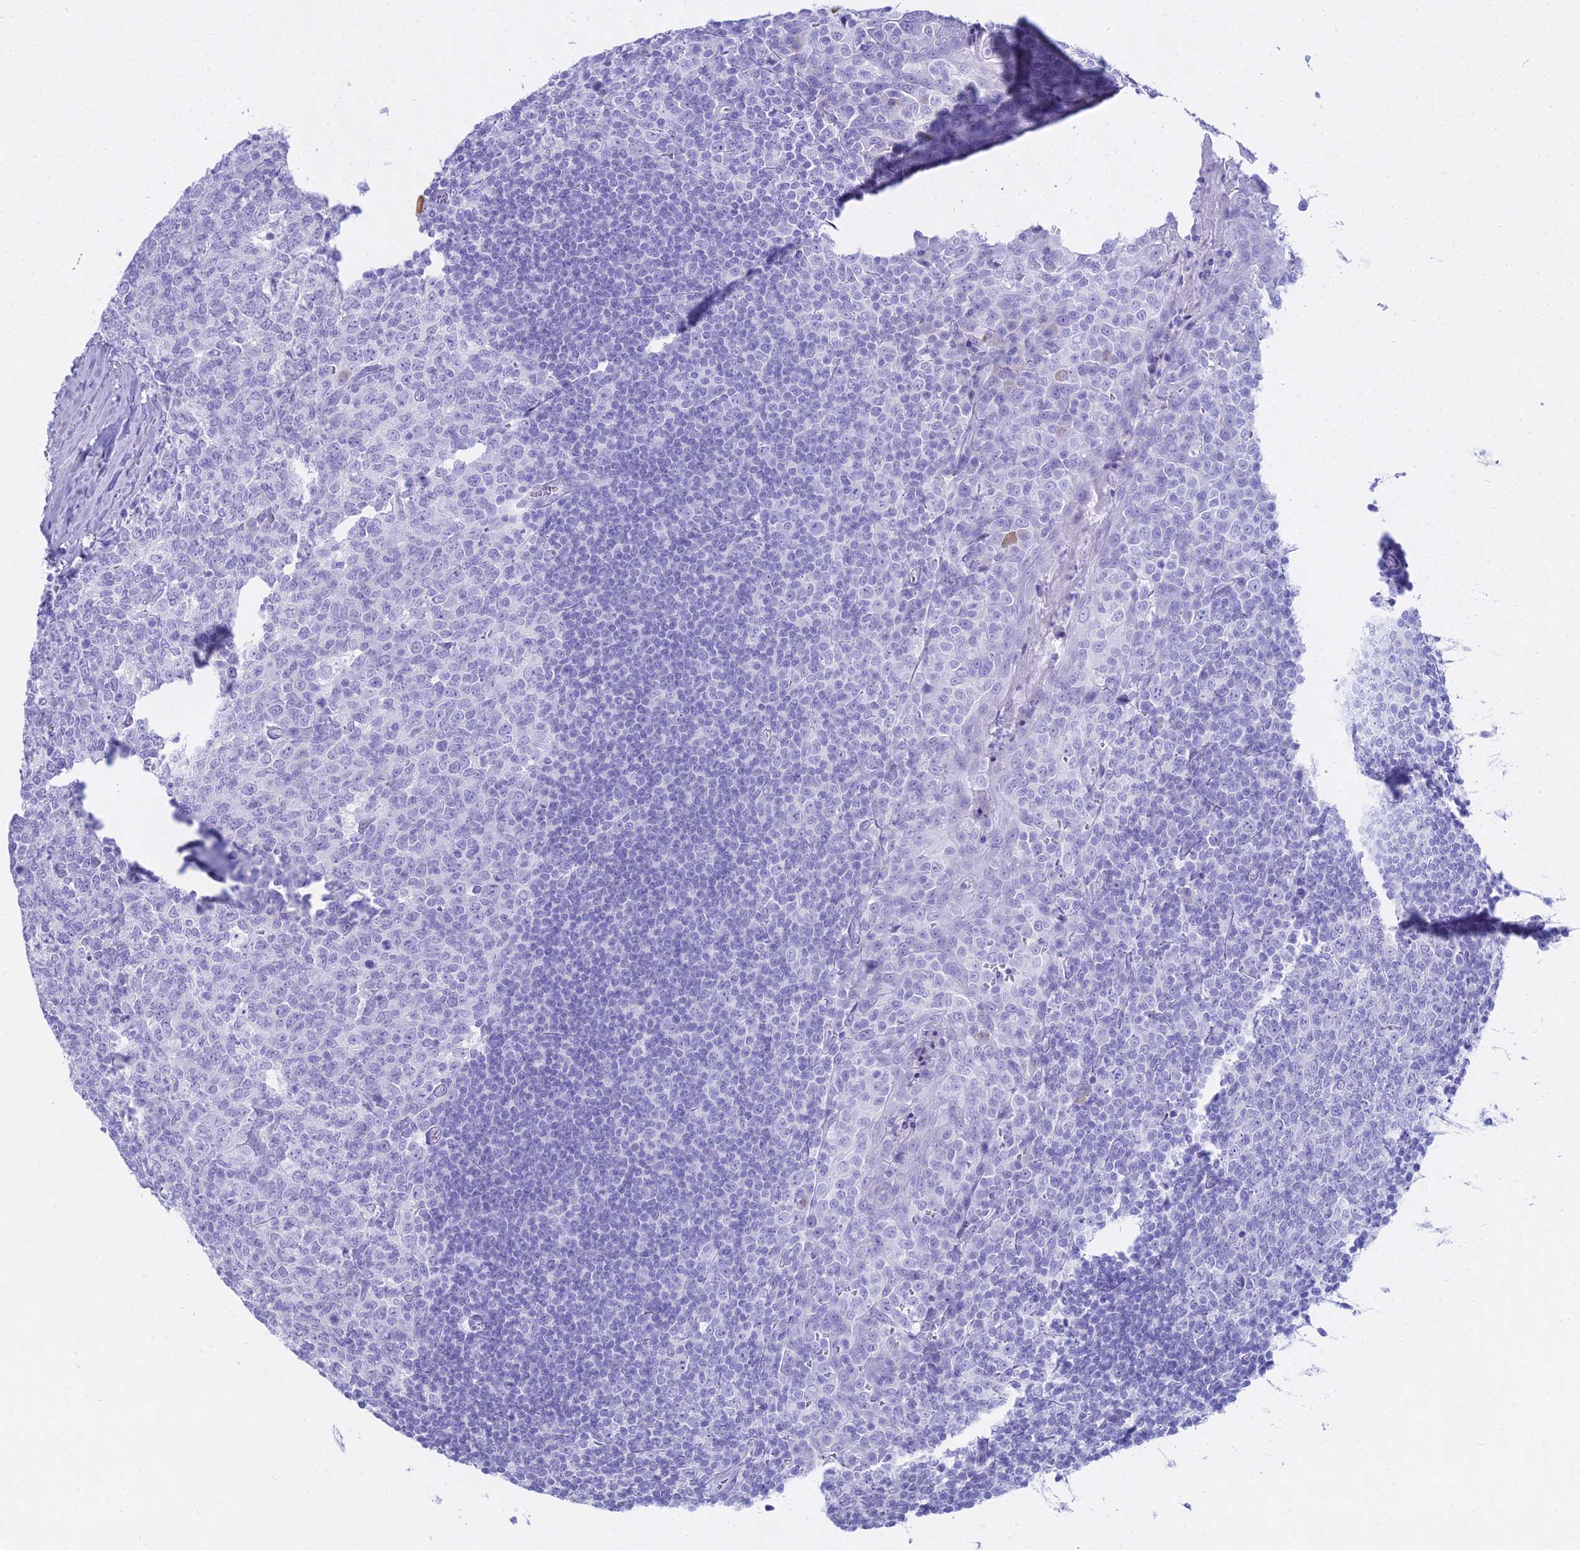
{"staining": {"intensity": "negative", "quantity": "none", "location": "none"}, "tissue": "tonsil", "cell_type": "Germinal center cells", "image_type": "normal", "snomed": [{"axis": "morphology", "description": "Normal tissue, NOS"}, {"axis": "topography", "description": "Tonsil"}], "caption": "High magnification brightfield microscopy of normal tonsil stained with DAB (brown) and counterstained with hematoxylin (blue): germinal center cells show no significant expression.", "gene": "CGB1", "patient": {"sex": "male", "age": 27}}